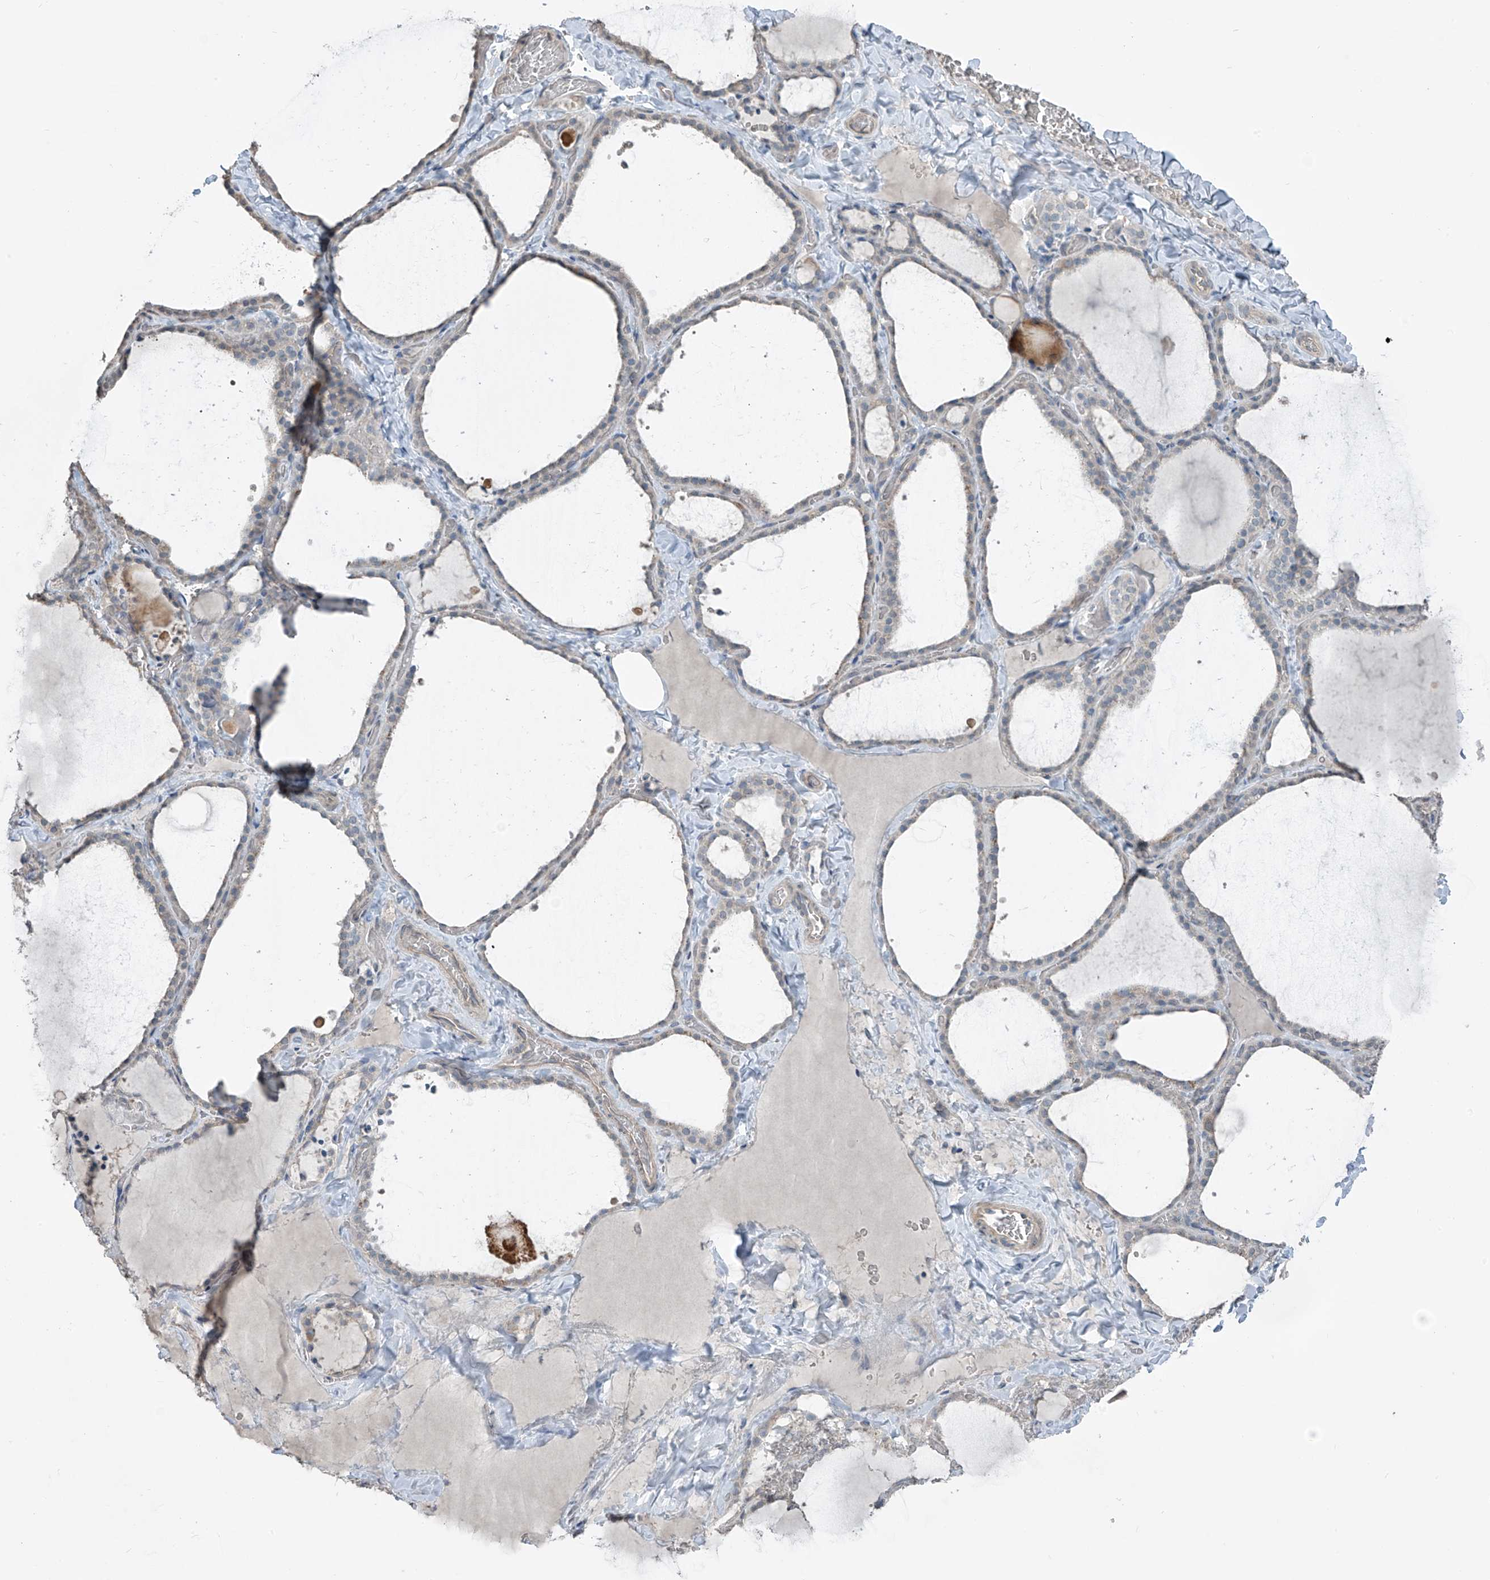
{"staining": {"intensity": "weak", "quantity": "25%-75%", "location": "cytoplasmic/membranous"}, "tissue": "thyroid gland", "cell_type": "Glandular cells", "image_type": "normal", "snomed": [{"axis": "morphology", "description": "Normal tissue, NOS"}, {"axis": "topography", "description": "Thyroid gland"}], "caption": "An immunohistochemistry photomicrograph of normal tissue is shown. Protein staining in brown highlights weak cytoplasmic/membranous positivity in thyroid gland within glandular cells. Immunohistochemistry (ihc) stains the protein in brown and the nuclei are stained blue.", "gene": "HOXA11", "patient": {"sex": "female", "age": 22}}